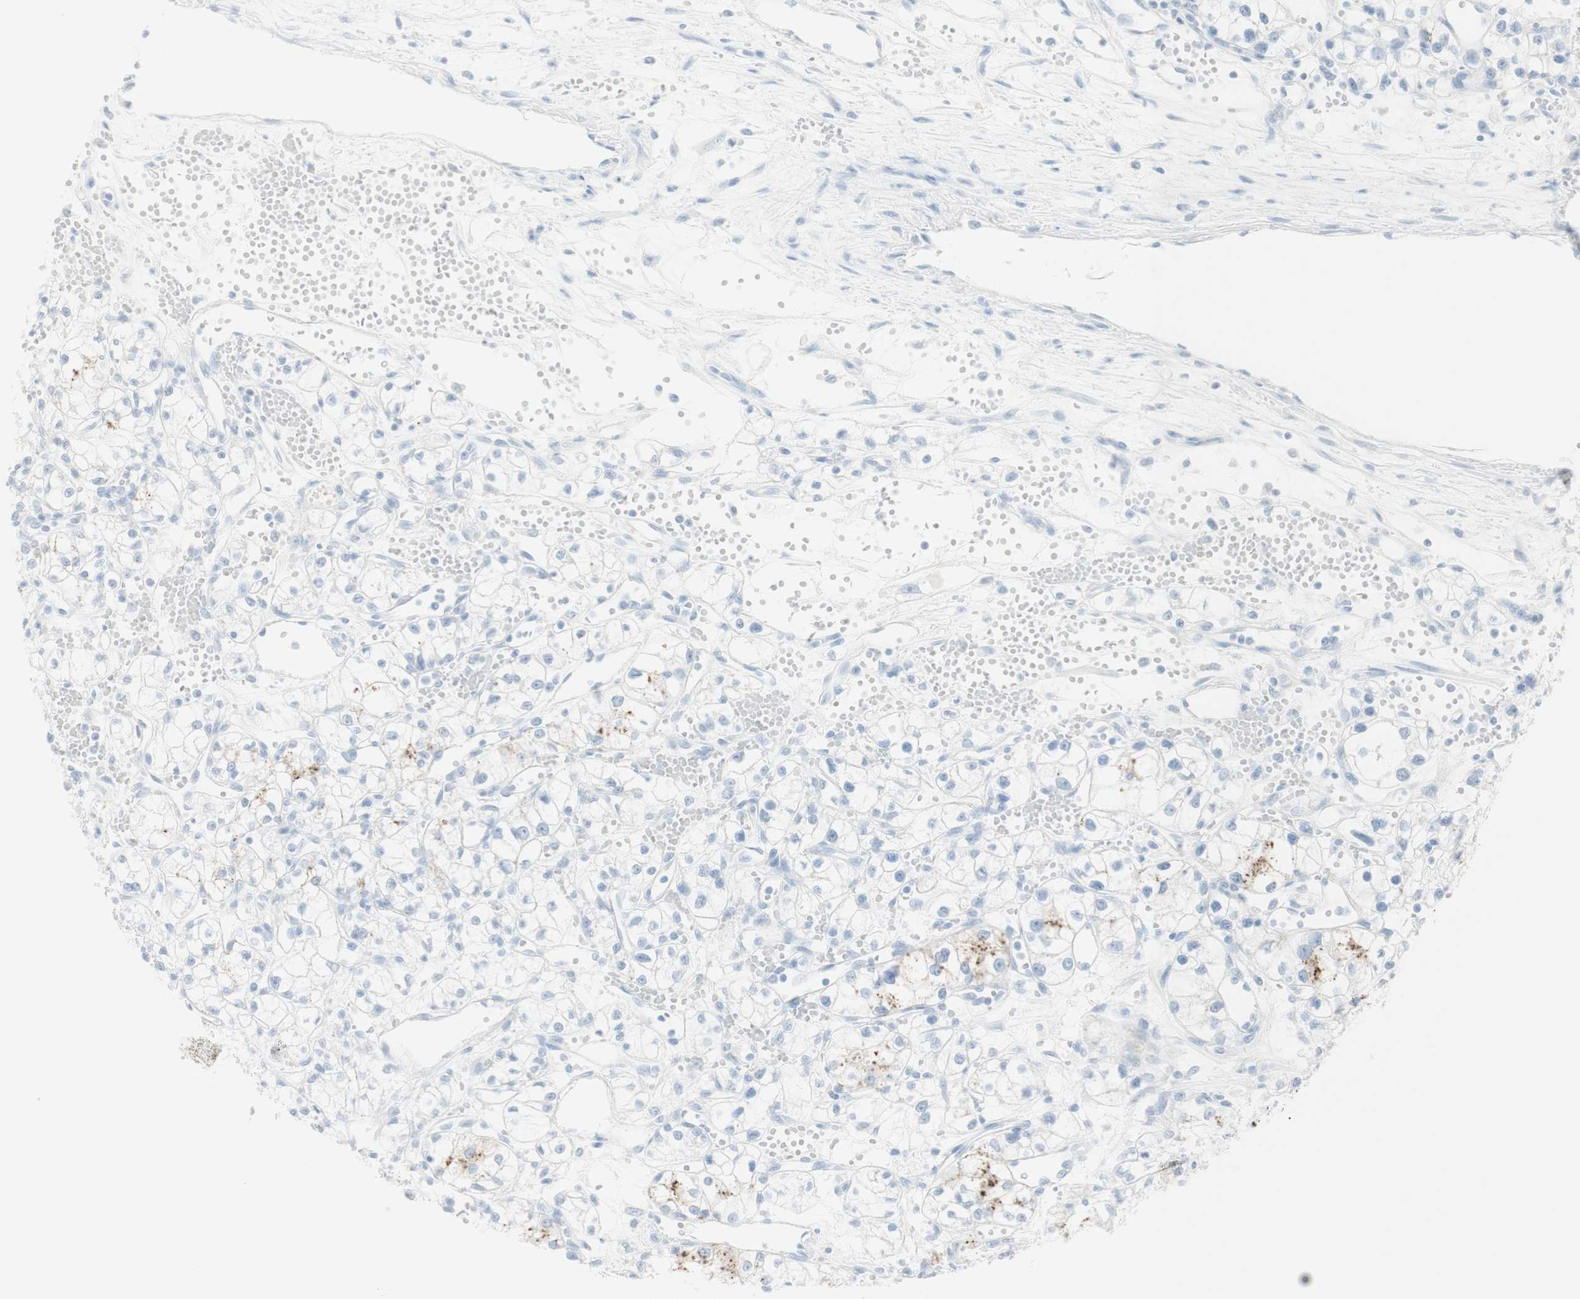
{"staining": {"intensity": "weak", "quantity": "<25%", "location": "nuclear"}, "tissue": "renal cancer", "cell_type": "Tumor cells", "image_type": "cancer", "snomed": [{"axis": "morphology", "description": "Normal tissue, NOS"}, {"axis": "morphology", "description": "Adenocarcinoma, NOS"}, {"axis": "topography", "description": "Kidney"}], "caption": "High magnification brightfield microscopy of renal cancer stained with DAB (brown) and counterstained with hematoxylin (blue): tumor cells show no significant expression.", "gene": "NAPSA", "patient": {"sex": "male", "age": 59}}